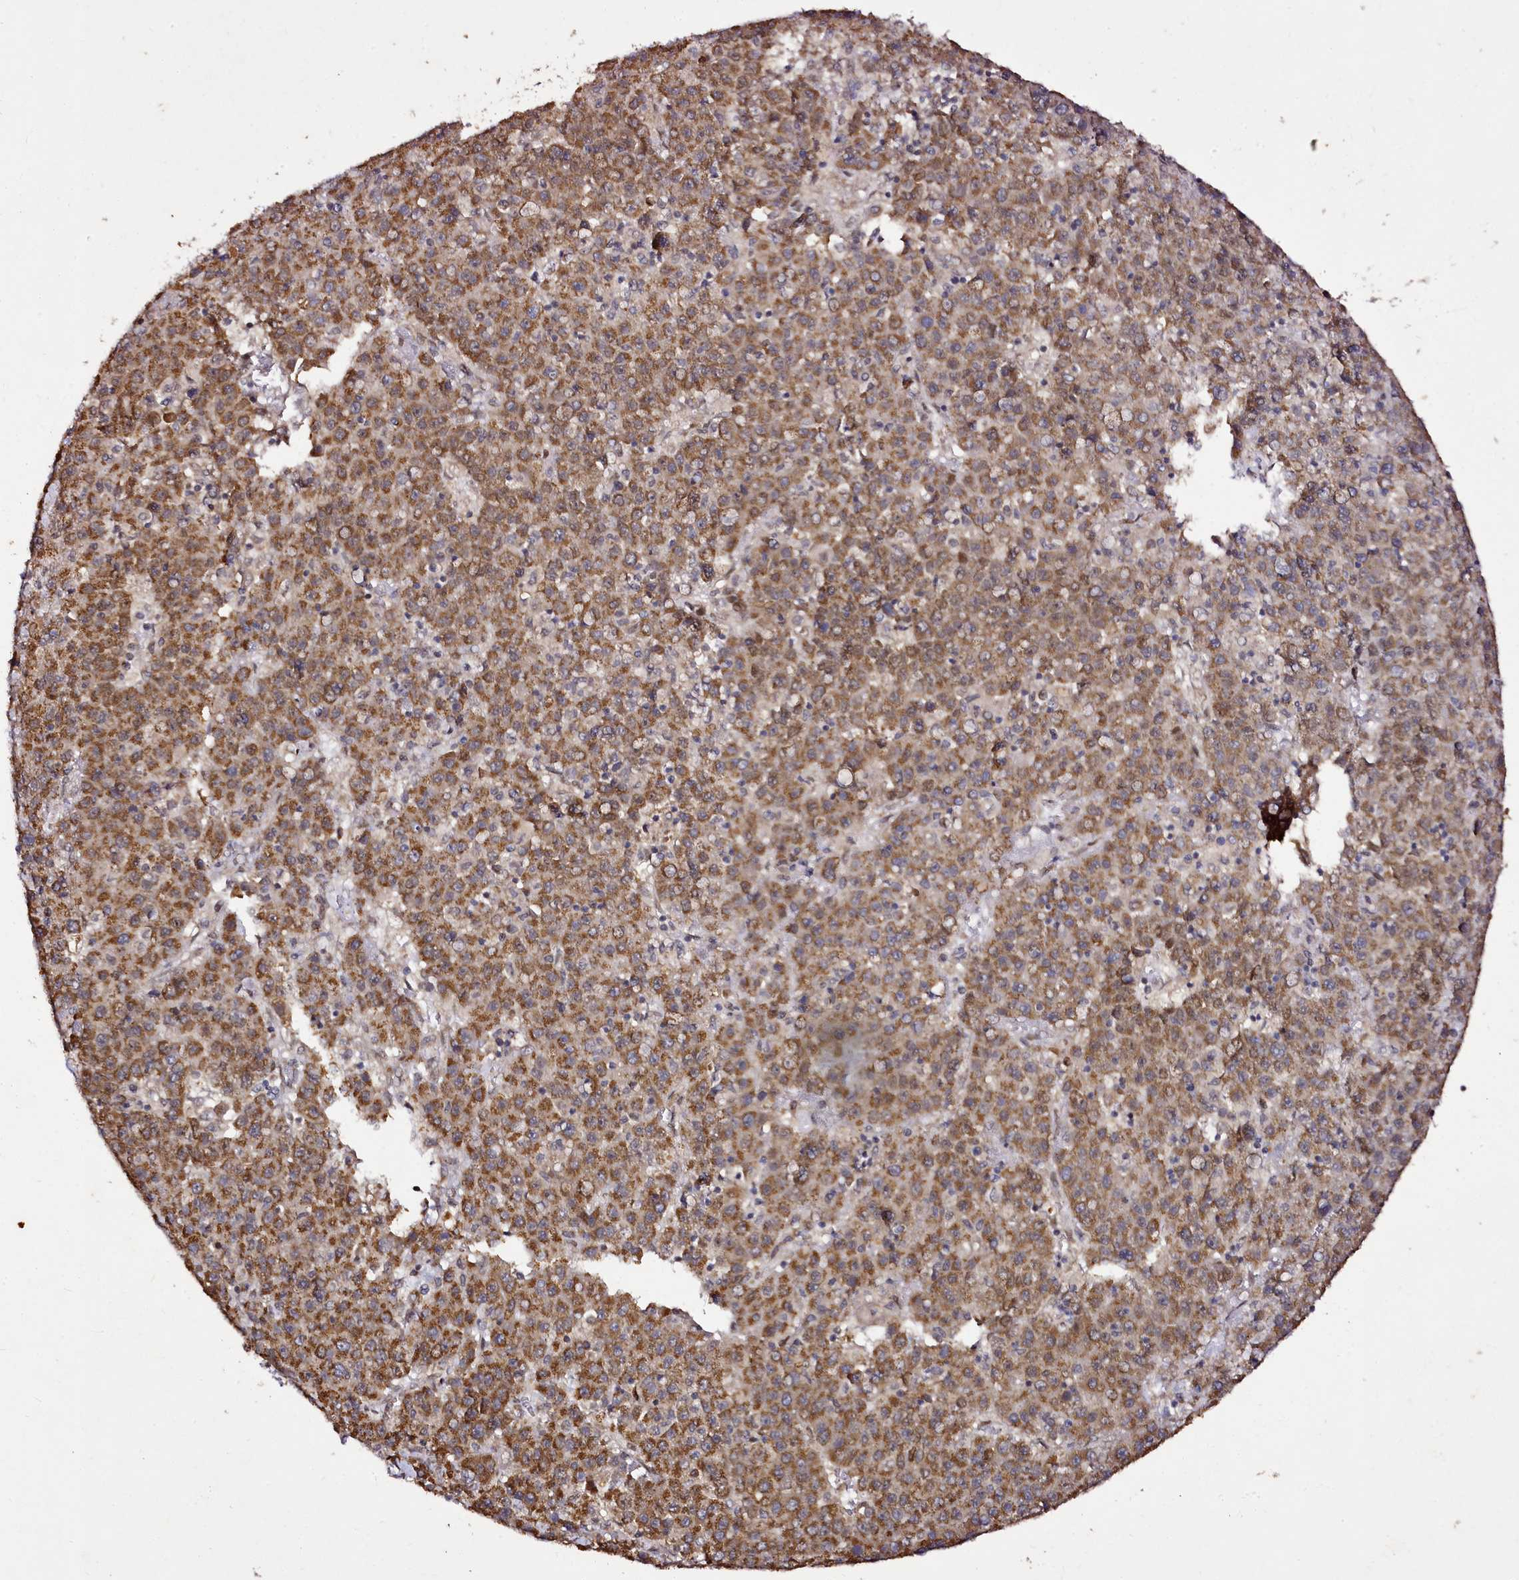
{"staining": {"intensity": "moderate", "quantity": ">75%", "location": "cytoplasmic/membranous"}, "tissue": "liver cancer", "cell_type": "Tumor cells", "image_type": "cancer", "snomed": [{"axis": "morphology", "description": "Carcinoma, Hepatocellular, NOS"}, {"axis": "topography", "description": "Liver"}], "caption": "Liver cancer (hepatocellular carcinoma) was stained to show a protein in brown. There is medium levels of moderate cytoplasmic/membranous staining in approximately >75% of tumor cells.", "gene": "EDIL3", "patient": {"sex": "female", "age": 53}}